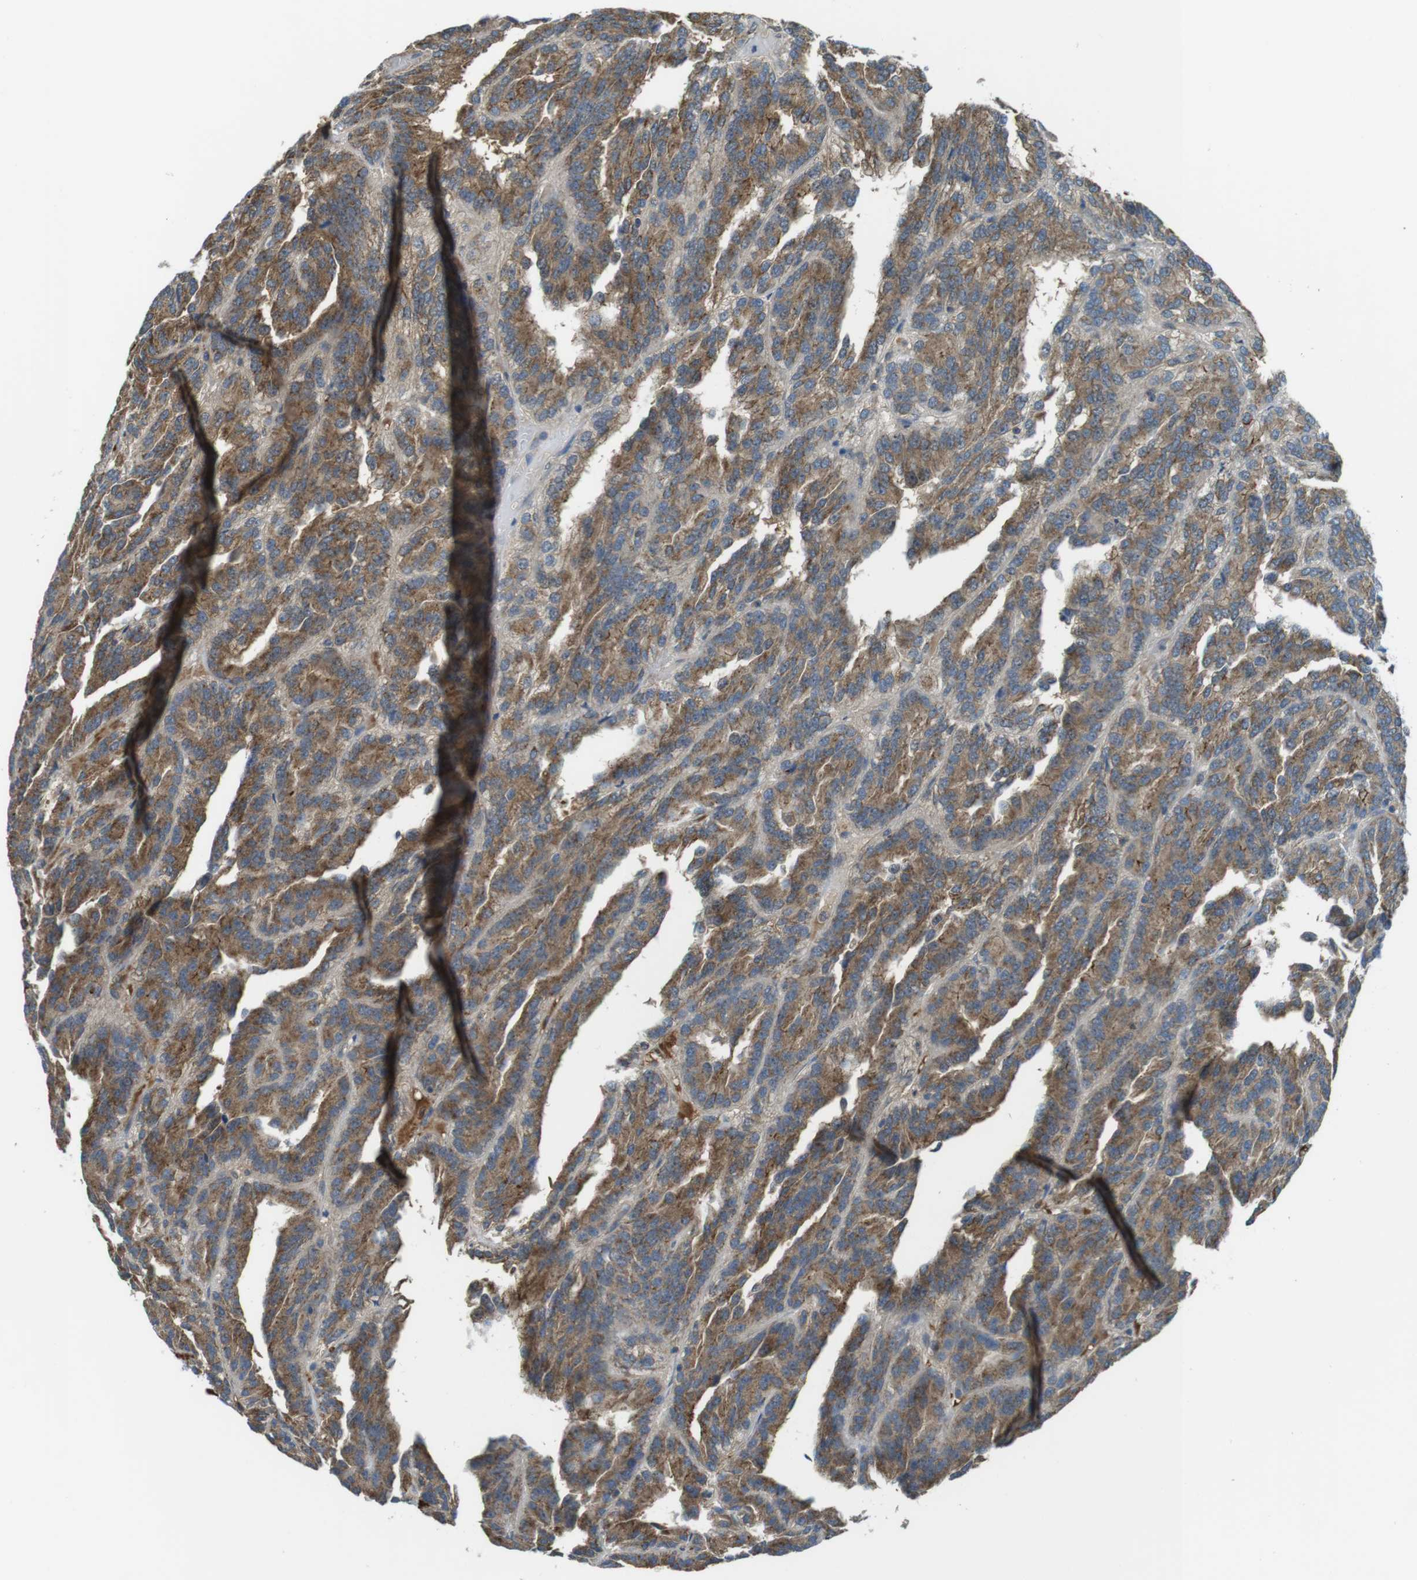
{"staining": {"intensity": "moderate", "quantity": ">75%", "location": "cytoplasmic/membranous"}, "tissue": "renal cancer", "cell_type": "Tumor cells", "image_type": "cancer", "snomed": [{"axis": "morphology", "description": "Adenocarcinoma, NOS"}, {"axis": "topography", "description": "Kidney"}], "caption": "Moderate cytoplasmic/membranous protein expression is identified in about >75% of tumor cells in adenocarcinoma (renal). (DAB IHC, brown staining for protein, blue staining for nuclei).", "gene": "LRRC3B", "patient": {"sex": "male", "age": 46}}